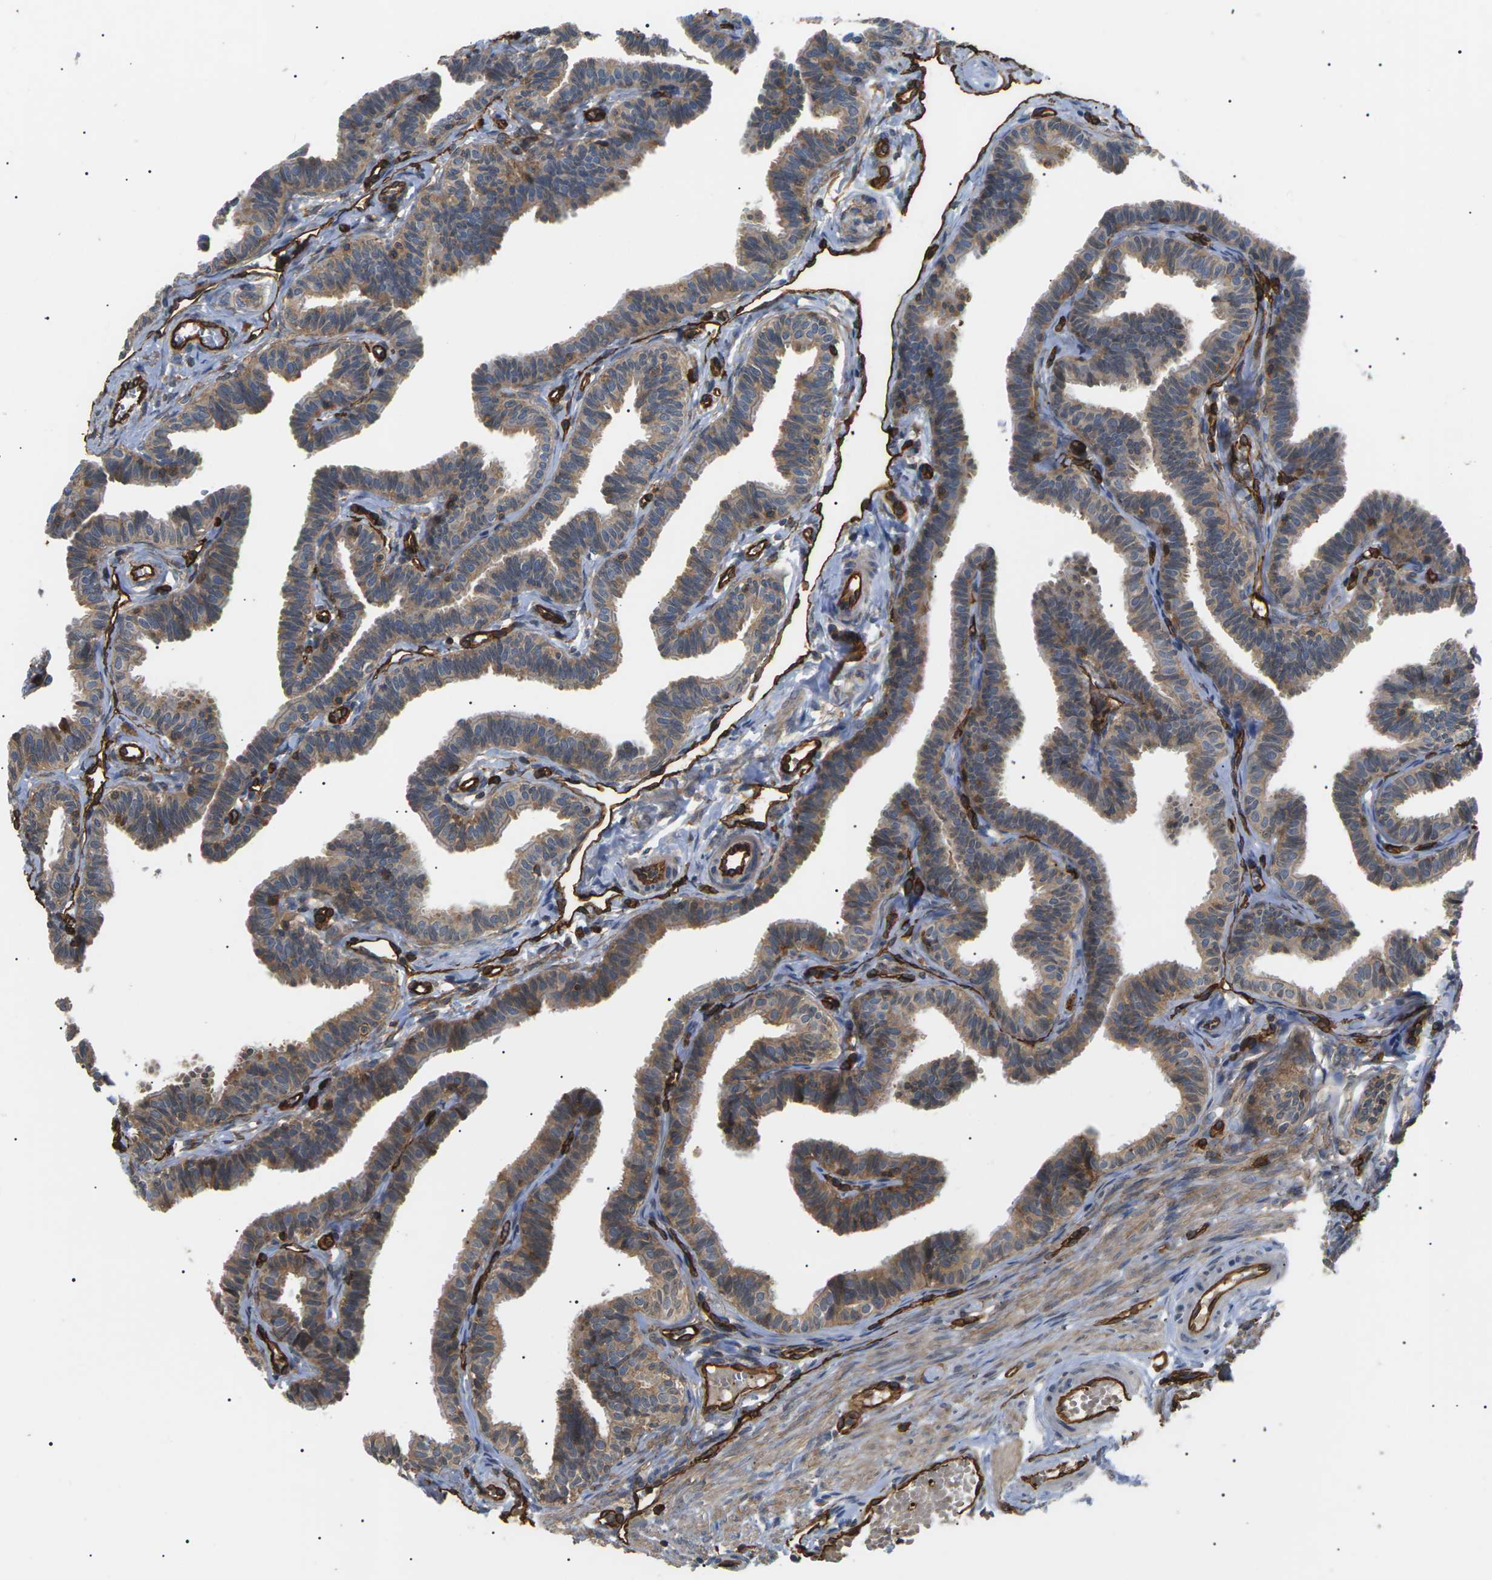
{"staining": {"intensity": "moderate", "quantity": ">75%", "location": "cytoplasmic/membranous"}, "tissue": "fallopian tube", "cell_type": "Glandular cells", "image_type": "normal", "snomed": [{"axis": "morphology", "description": "Normal tissue, NOS"}, {"axis": "topography", "description": "Fallopian tube"}, {"axis": "topography", "description": "Ovary"}], "caption": "The histopathology image displays a brown stain indicating the presence of a protein in the cytoplasmic/membranous of glandular cells in fallopian tube. The staining was performed using DAB (3,3'-diaminobenzidine) to visualize the protein expression in brown, while the nuclei were stained in blue with hematoxylin (Magnification: 20x).", "gene": "TMTC4", "patient": {"sex": "female", "age": 23}}